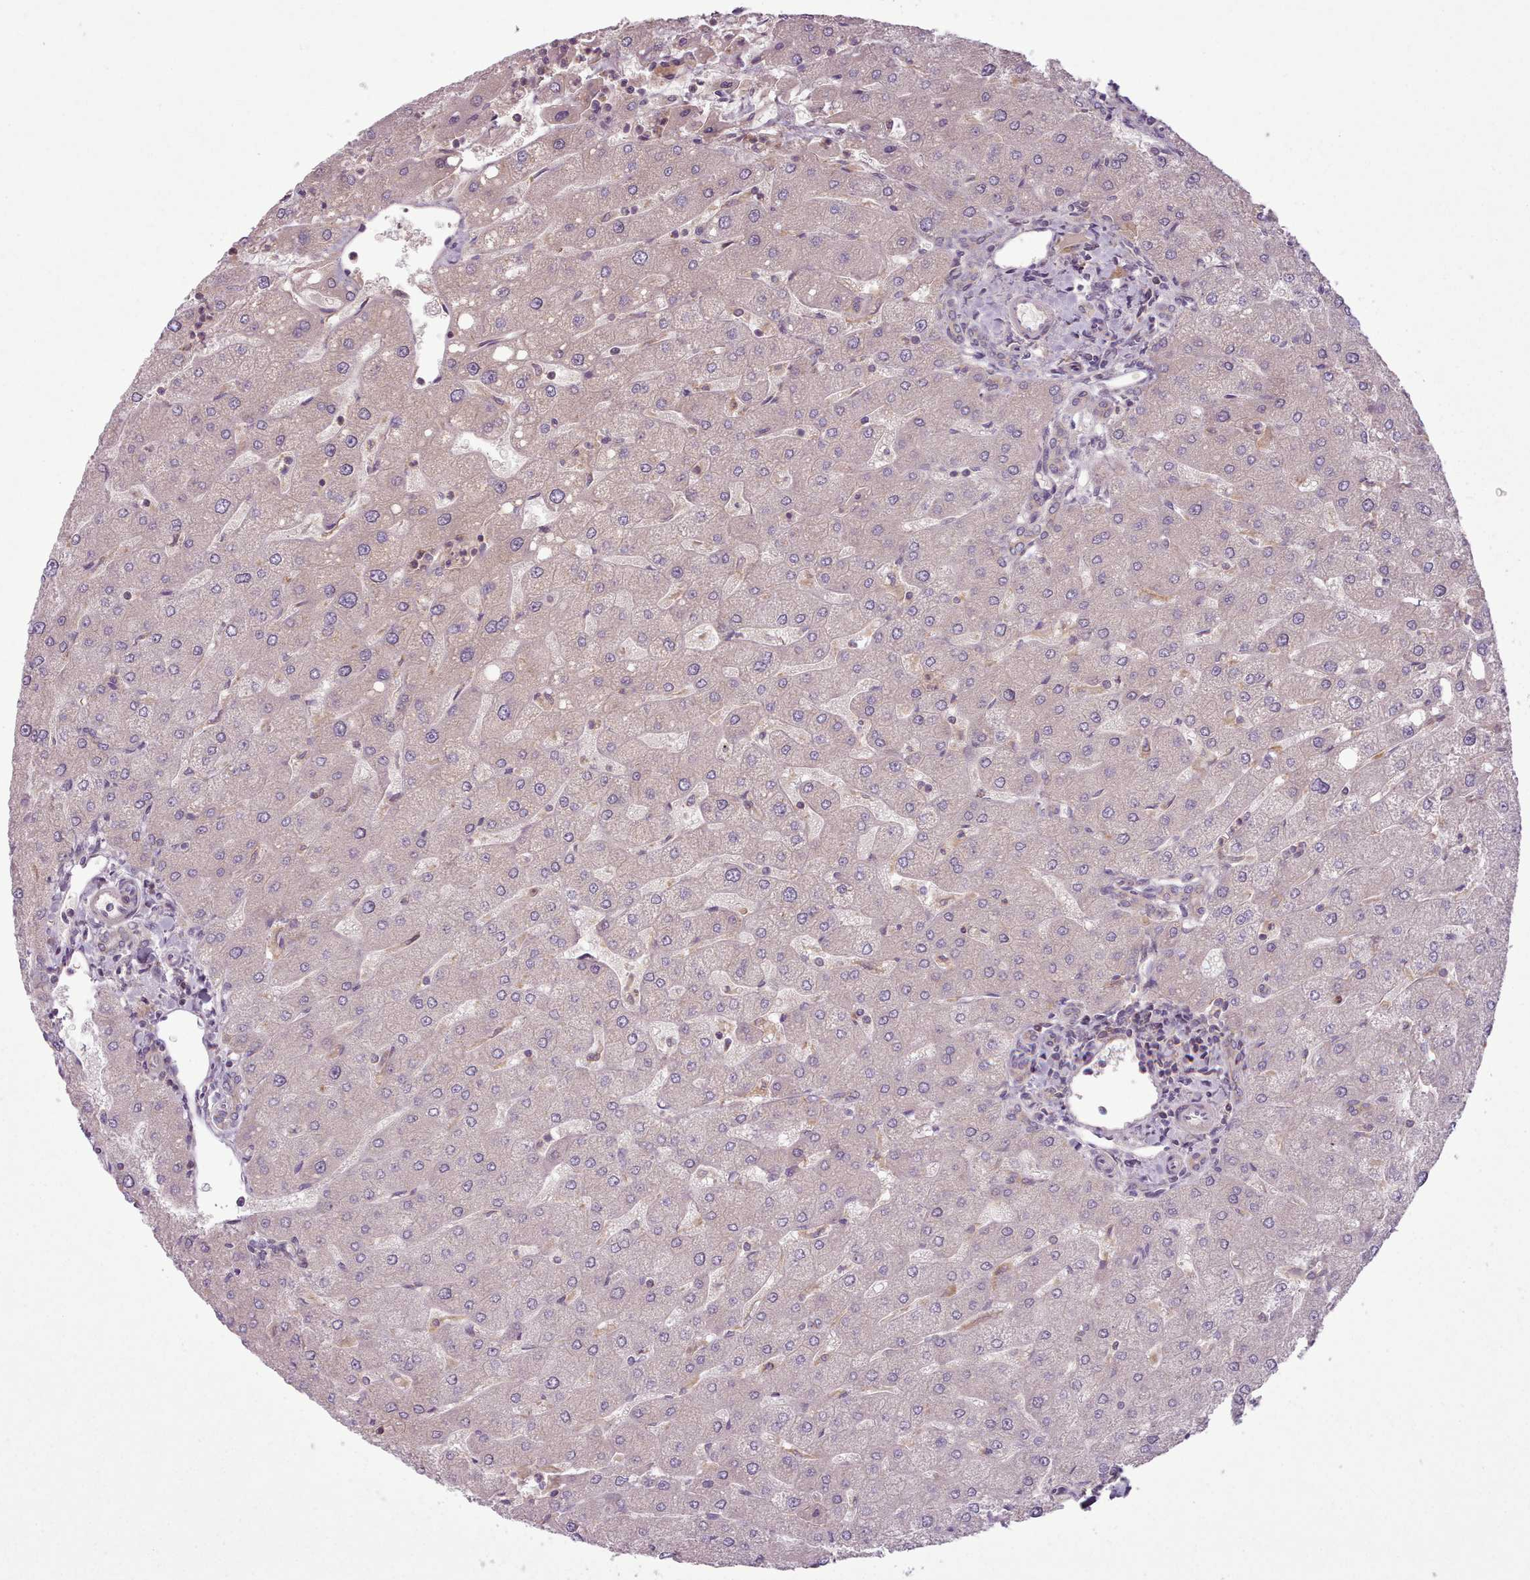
{"staining": {"intensity": "negative", "quantity": "none", "location": "none"}, "tissue": "liver", "cell_type": "Cholangiocytes", "image_type": "normal", "snomed": [{"axis": "morphology", "description": "Normal tissue, NOS"}, {"axis": "topography", "description": "Liver"}], "caption": "Immunohistochemistry (IHC) micrograph of benign liver: human liver stained with DAB (3,3'-diaminobenzidine) shows no significant protein positivity in cholangiocytes.", "gene": "NT5DC2", "patient": {"sex": "male", "age": 67}}